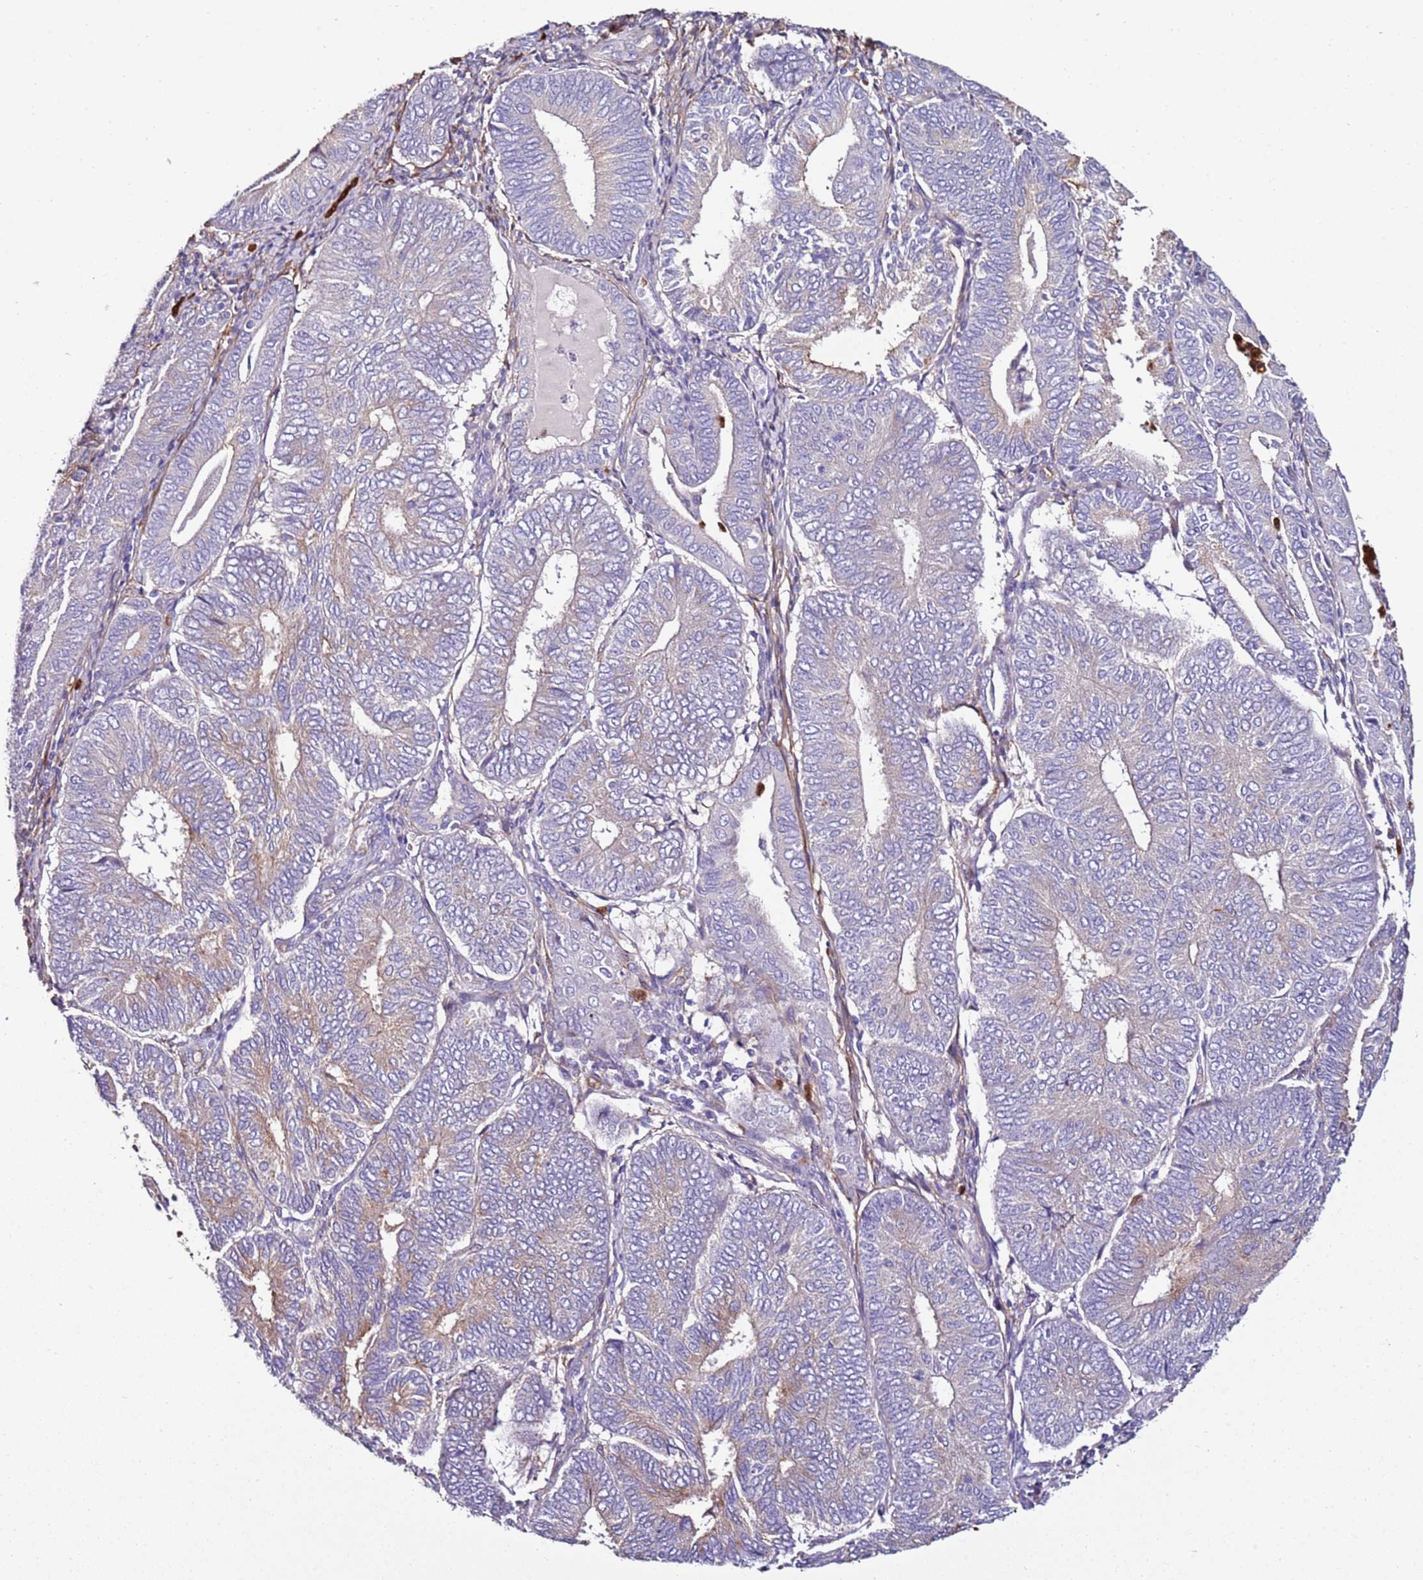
{"staining": {"intensity": "negative", "quantity": "none", "location": "none"}, "tissue": "endometrial cancer", "cell_type": "Tumor cells", "image_type": "cancer", "snomed": [{"axis": "morphology", "description": "Adenocarcinoma, NOS"}, {"axis": "topography", "description": "Endometrium"}], "caption": "Tumor cells are negative for protein expression in human endometrial adenocarcinoma.", "gene": "FAM174C", "patient": {"sex": "female", "age": 81}}